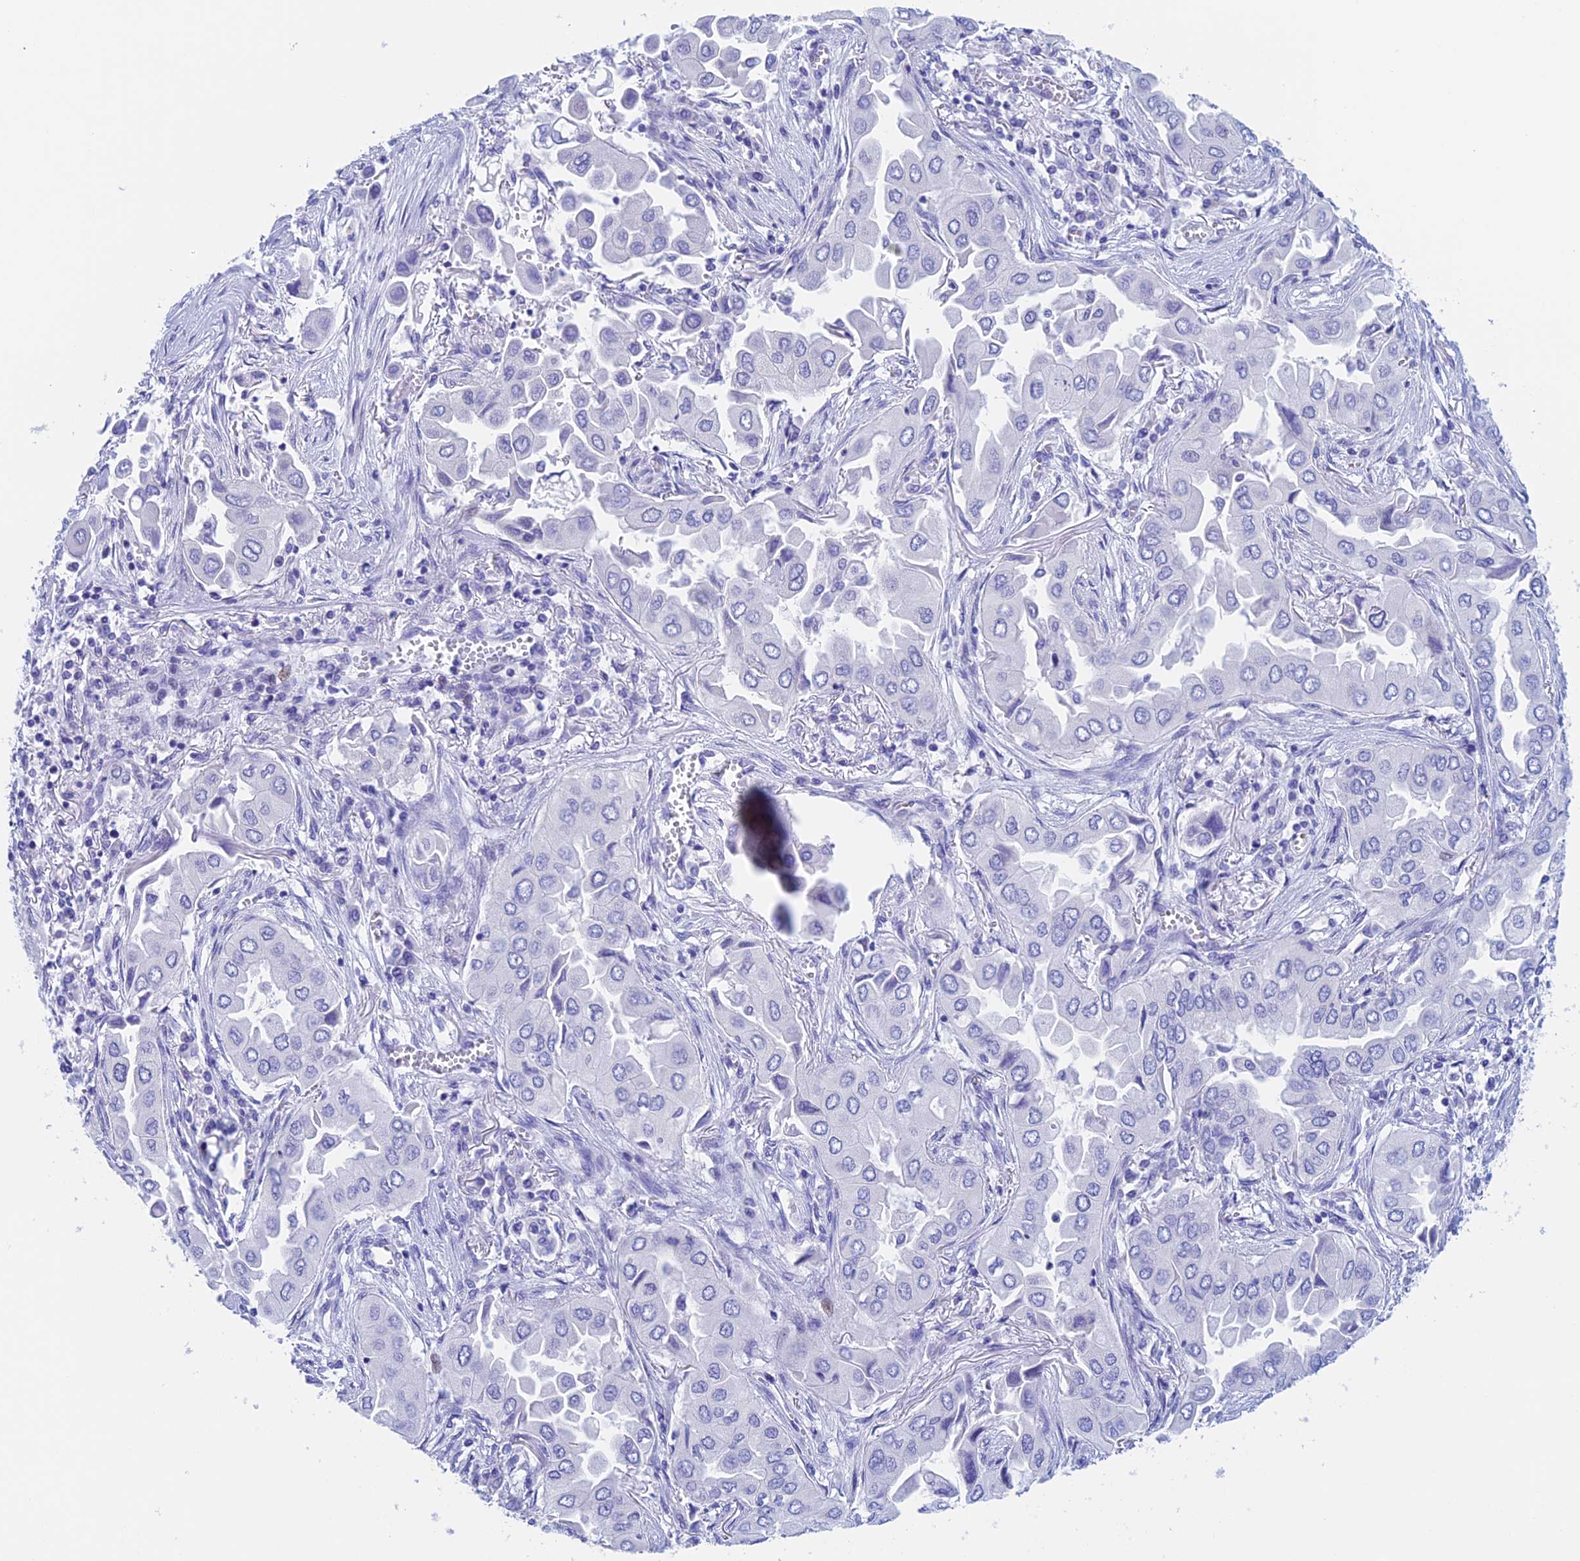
{"staining": {"intensity": "negative", "quantity": "none", "location": "none"}, "tissue": "lung cancer", "cell_type": "Tumor cells", "image_type": "cancer", "snomed": [{"axis": "morphology", "description": "Adenocarcinoma, NOS"}, {"axis": "topography", "description": "Lung"}], "caption": "This is an immunohistochemistry image of human lung cancer (adenocarcinoma). There is no expression in tumor cells.", "gene": "PSMC3IP", "patient": {"sex": "female", "age": 76}}